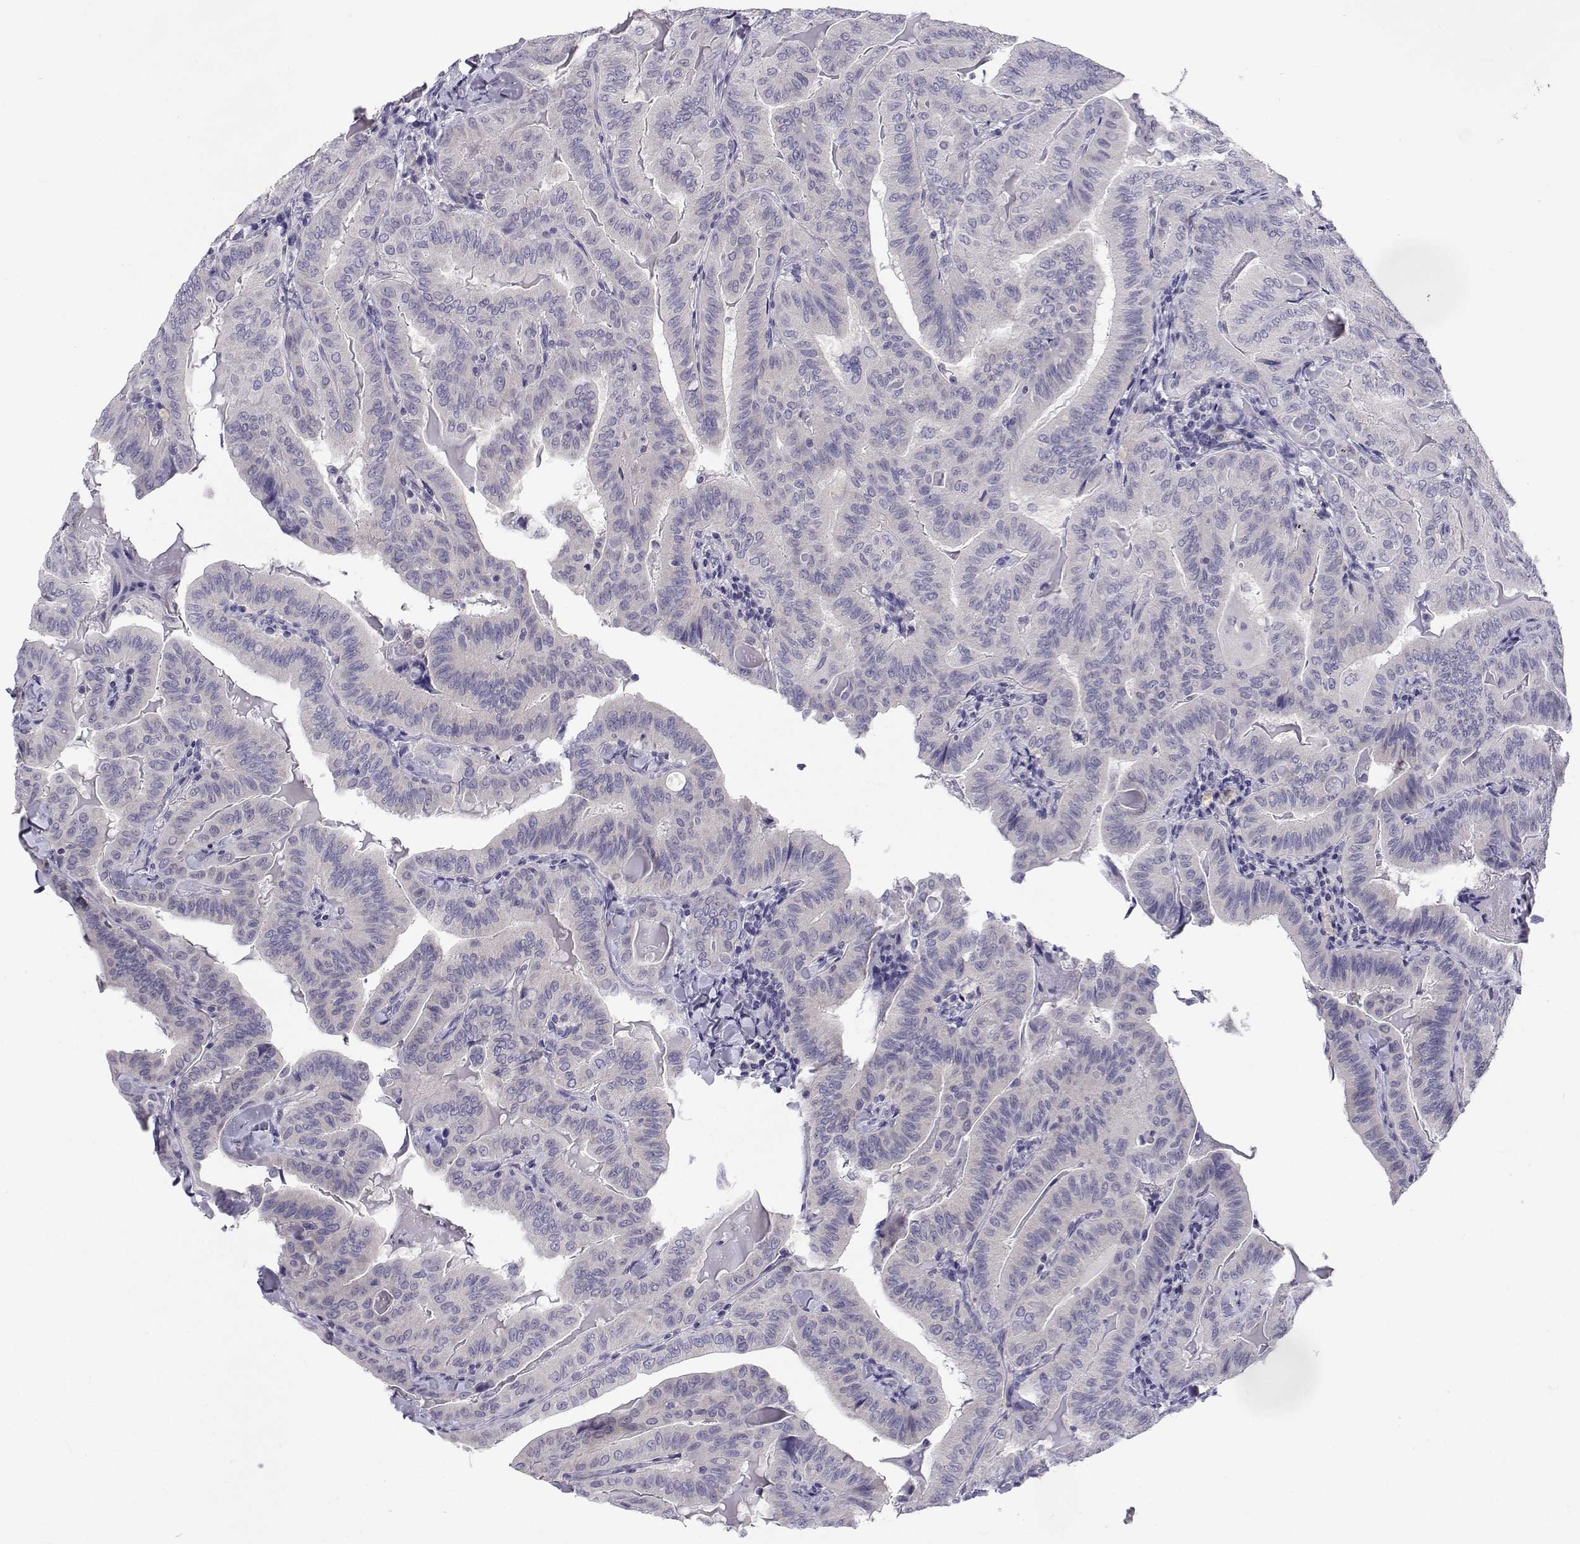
{"staining": {"intensity": "negative", "quantity": "none", "location": "none"}, "tissue": "thyroid cancer", "cell_type": "Tumor cells", "image_type": "cancer", "snomed": [{"axis": "morphology", "description": "Papillary adenocarcinoma, NOS"}, {"axis": "topography", "description": "Thyroid gland"}], "caption": "IHC photomicrograph of human thyroid cancer stained for a protein (brown), which shows no staining in tumor cells.", "gene": "SLC6A3", "patient": {"sex": "female", "age": 68}}